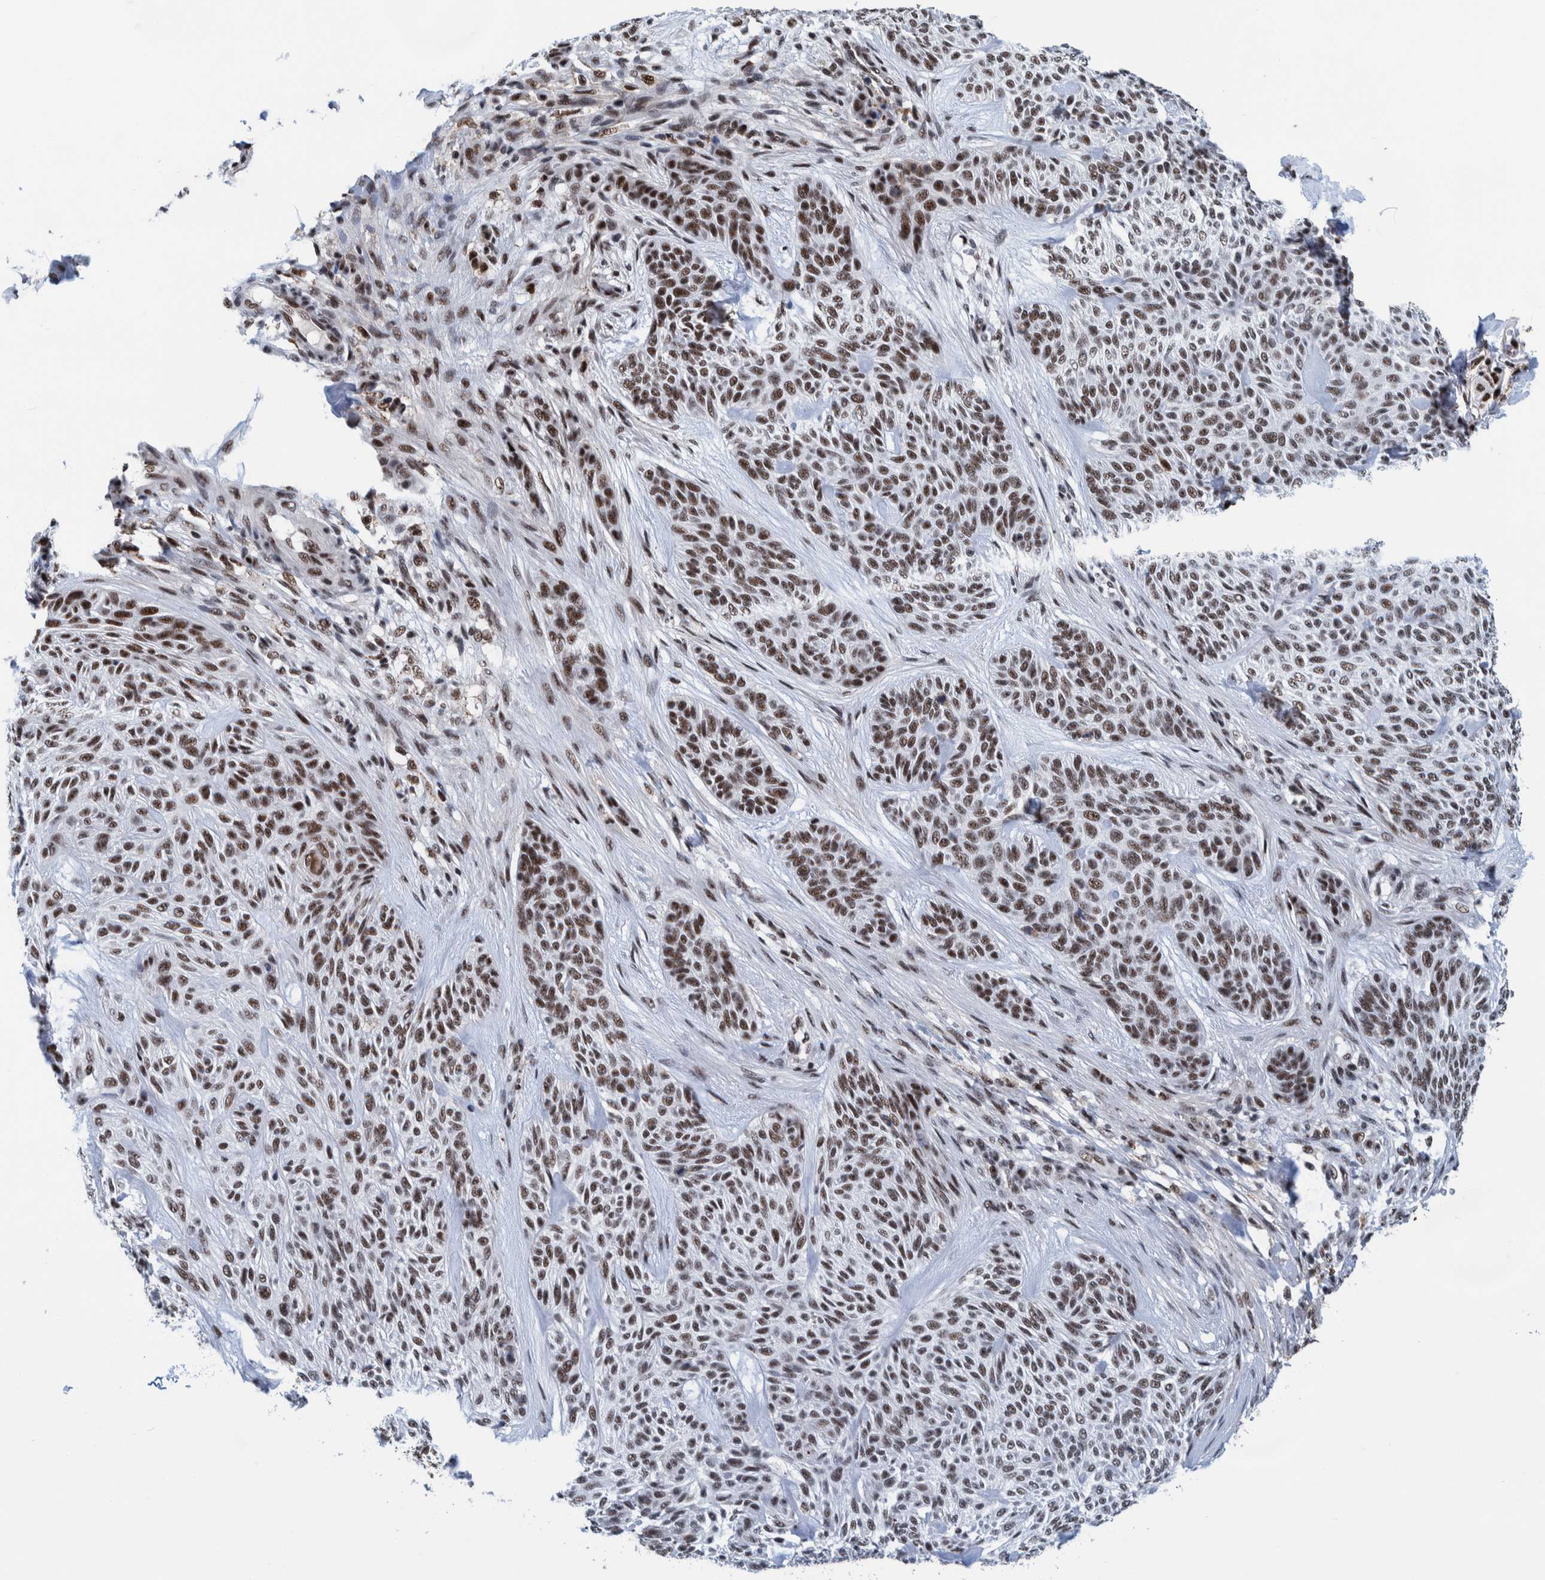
{"staining": {"intensity": "moderate", "quantity": ">75%", "location": "nuclear"}, "tissue": "skin cancer", "cell_type": "Tumor cells", "image_type": "cancer", "snomed": [{"axis": "morphology", "description": "Basal cell carcinoma"}, {"axis": "topography", "description": "Skin"}], "caption": "Immunohistochemistry (DAB) staining of skin basal cell carcinoma displays moderate nuclear protein positivity in about >75% of tumor cells.", "gene": "EFTUD2", "patient": {"sex": "male", "age": 55}}